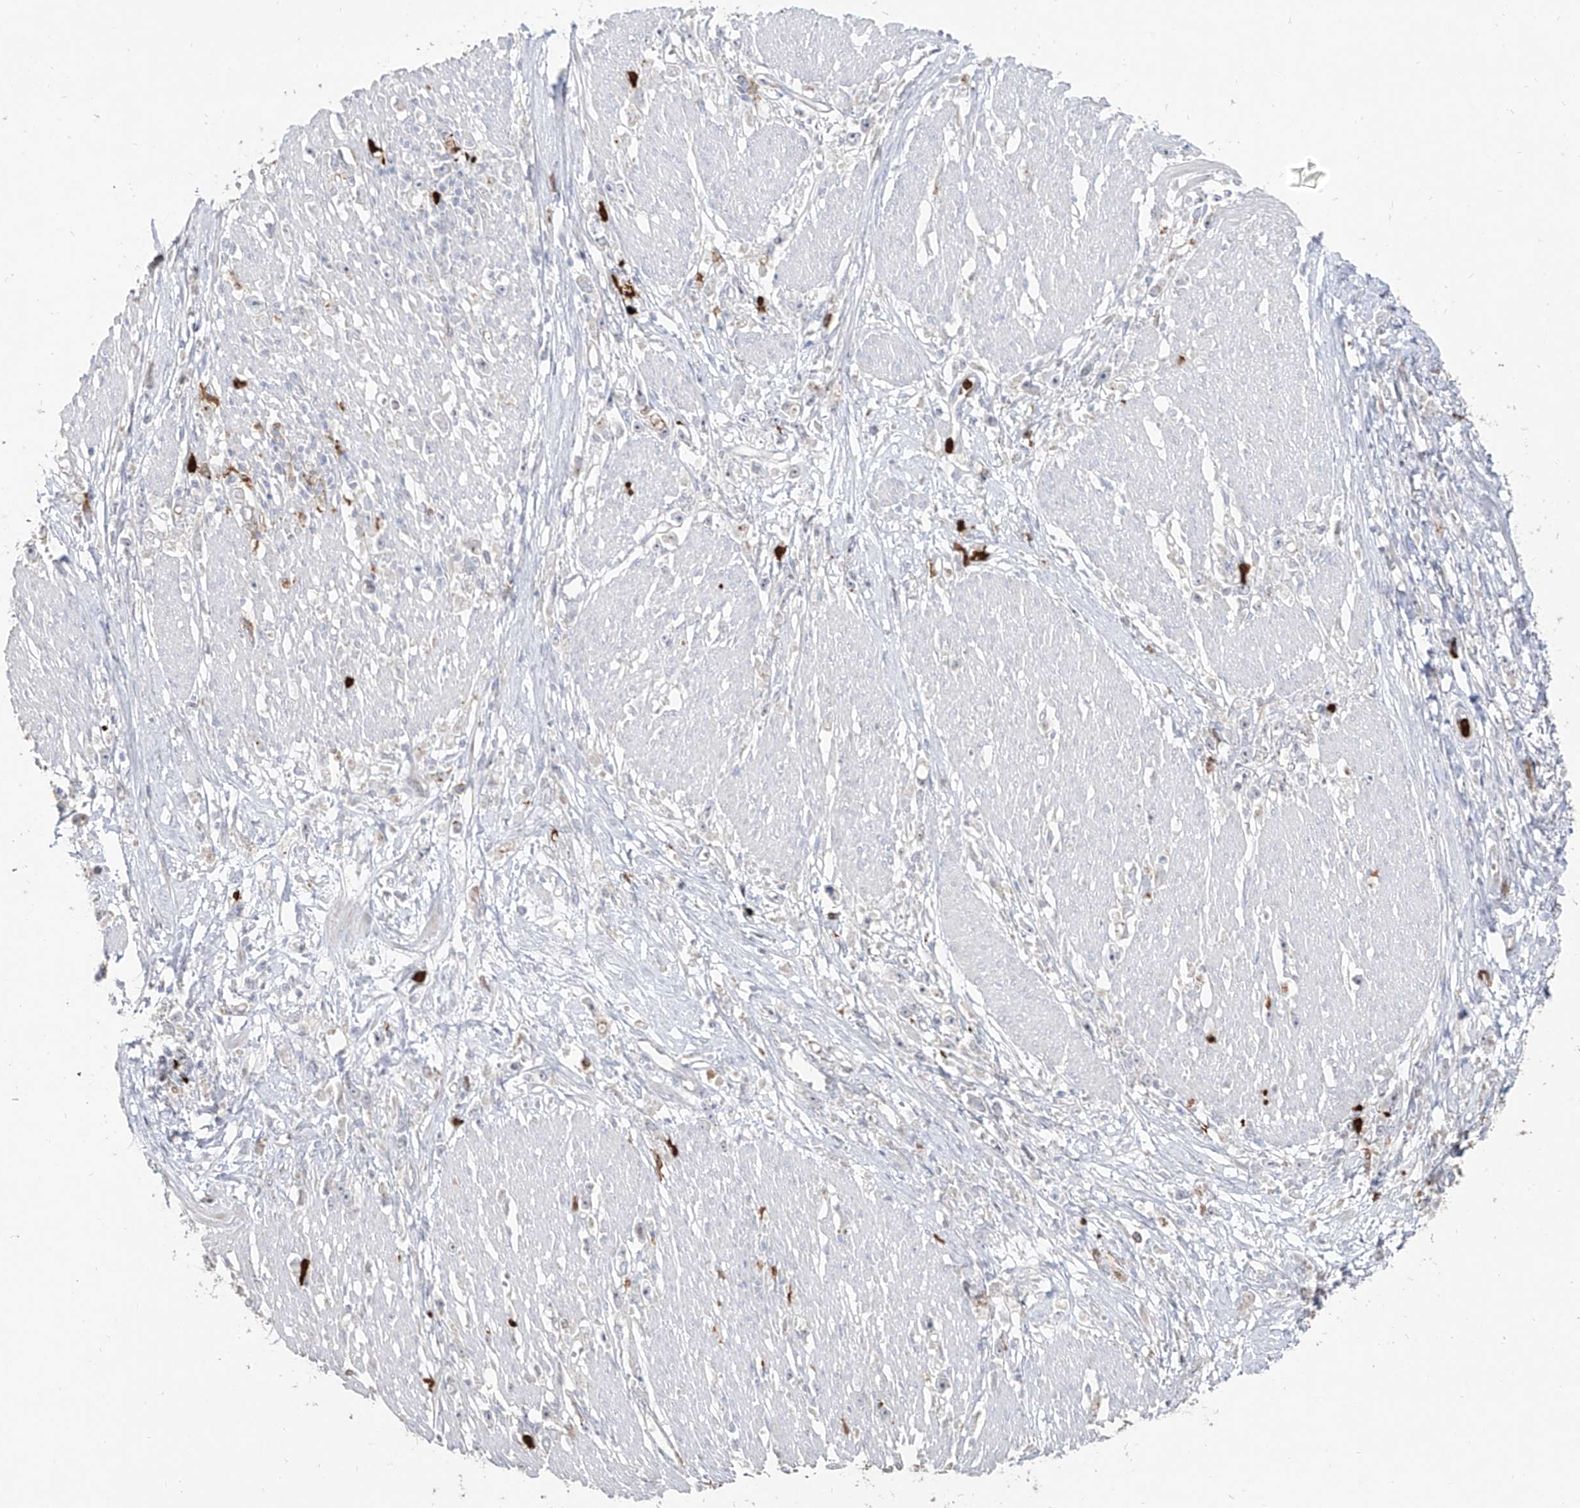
{"staining": {"intensity": "negative", "quantity": "none", "location": "none"}, "tissue": "stomach cancer", "cell_type": "Tumor cells", "image_type": "cancer", "snomed": [{"axis": "morphology", "description": "Adenocarcinoma, NOS"}, {"axis": "topography", "description": "Stomach"}], "caption": "Stomach adenocarcinoma stained for a protein using immunohistochemistry (IHC) demonstrates no expression tumor cells.", "gene": "ZNF227", "patient": {"sex": "female", "age": 59}}